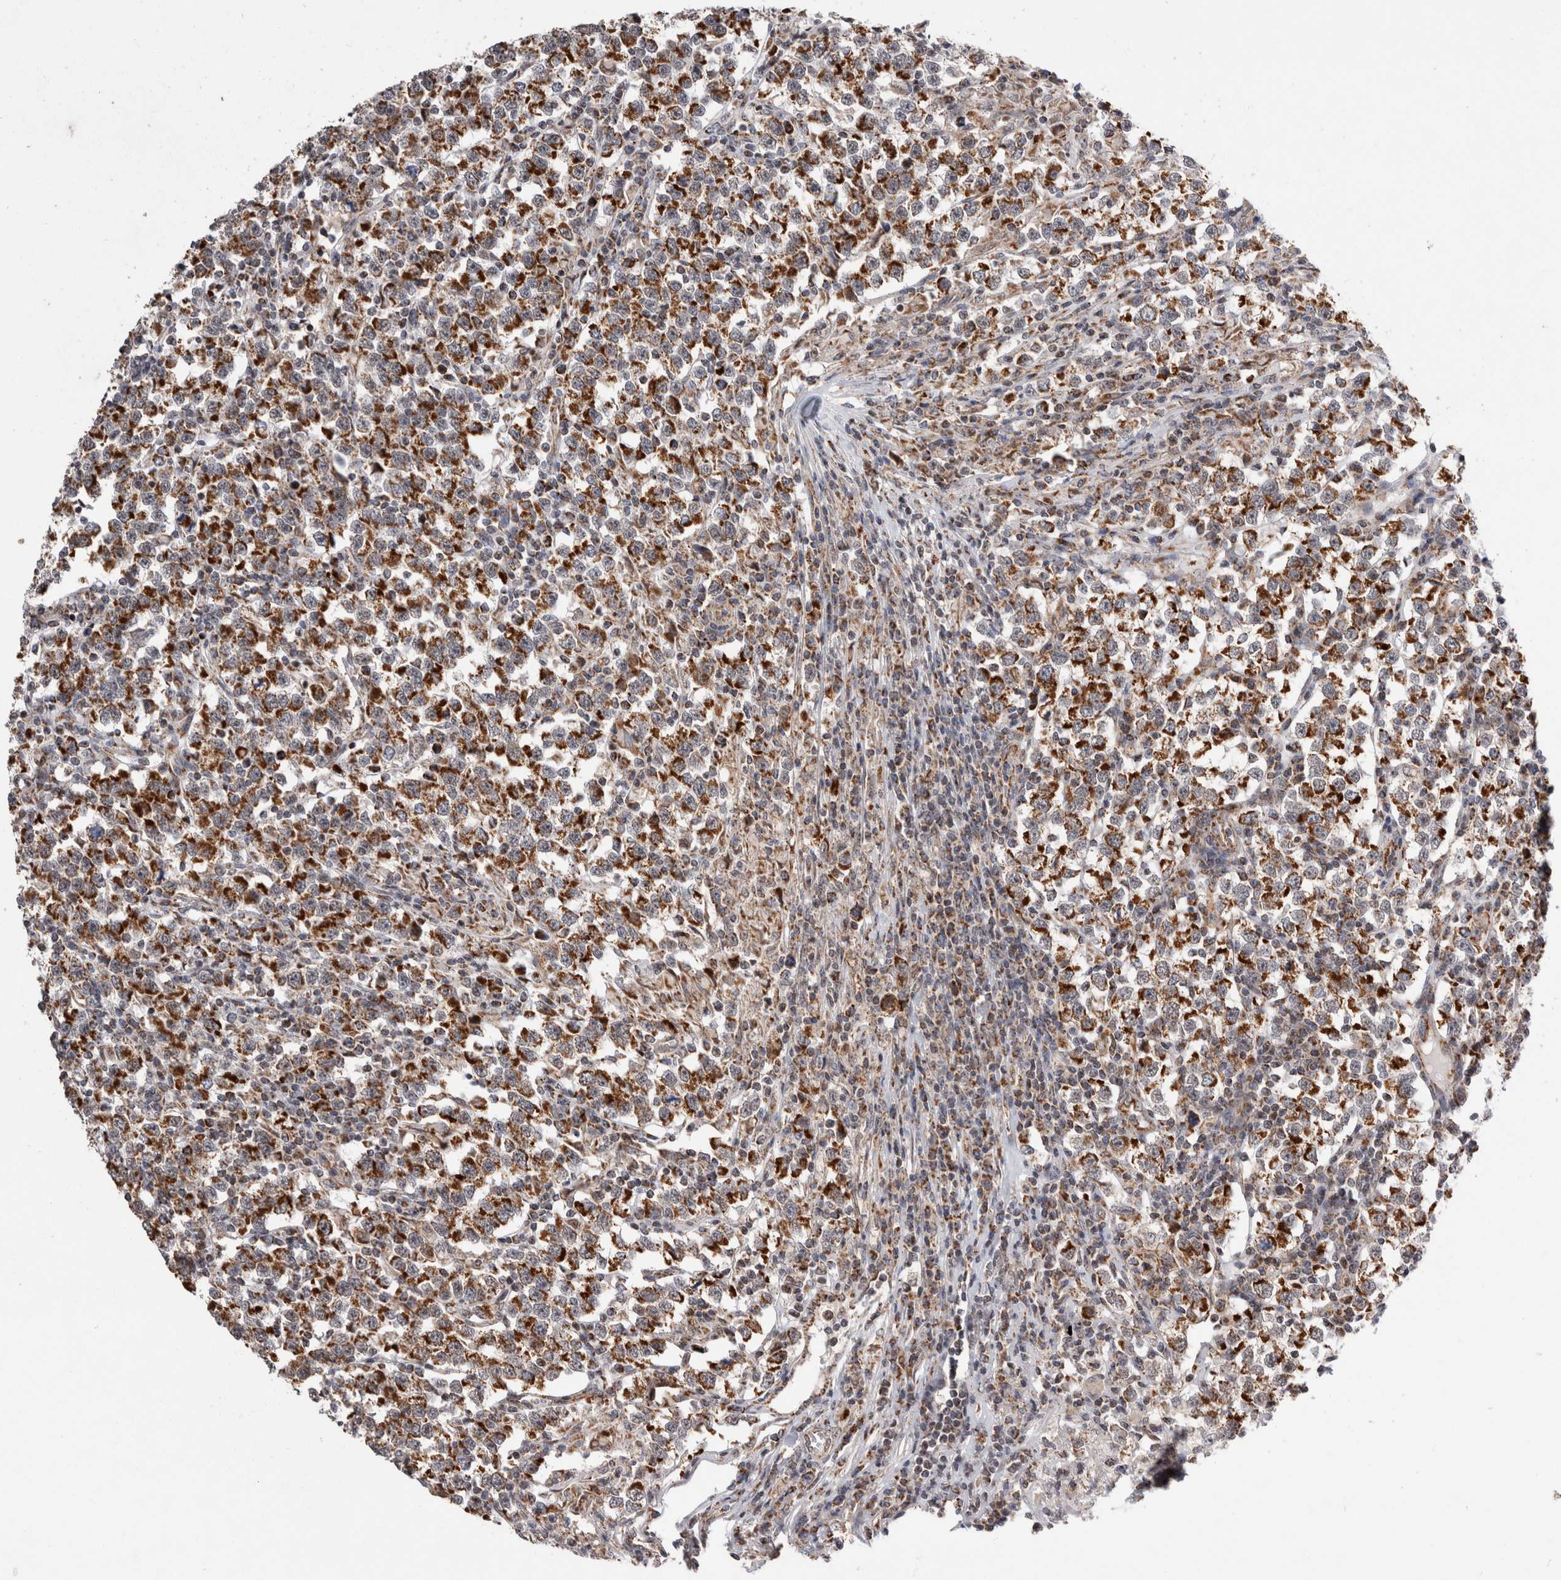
{"staining": {"intensity": "strong", "quantity": ">75%", "location": "cytoplasmic/membranous"}, "tissue": "testis cancer", "cell_type": "Tumor cells", "image_type": "cancer", "snomed": [{"axis": "morphology", "description": "Normal tissue, NOS"}, {"axis": "morphology", "description": "Seminoma, NOS"}, {"axis": "topography", "description": "Testis"}], "caption": "Protein expression analysis of human seminoma (testis) reveals strong cytoplasmic/membranous positivity in about >75% of tumor cells.", "gene": "MRPL37", "patient": {"sex": "male", "age": 43}}